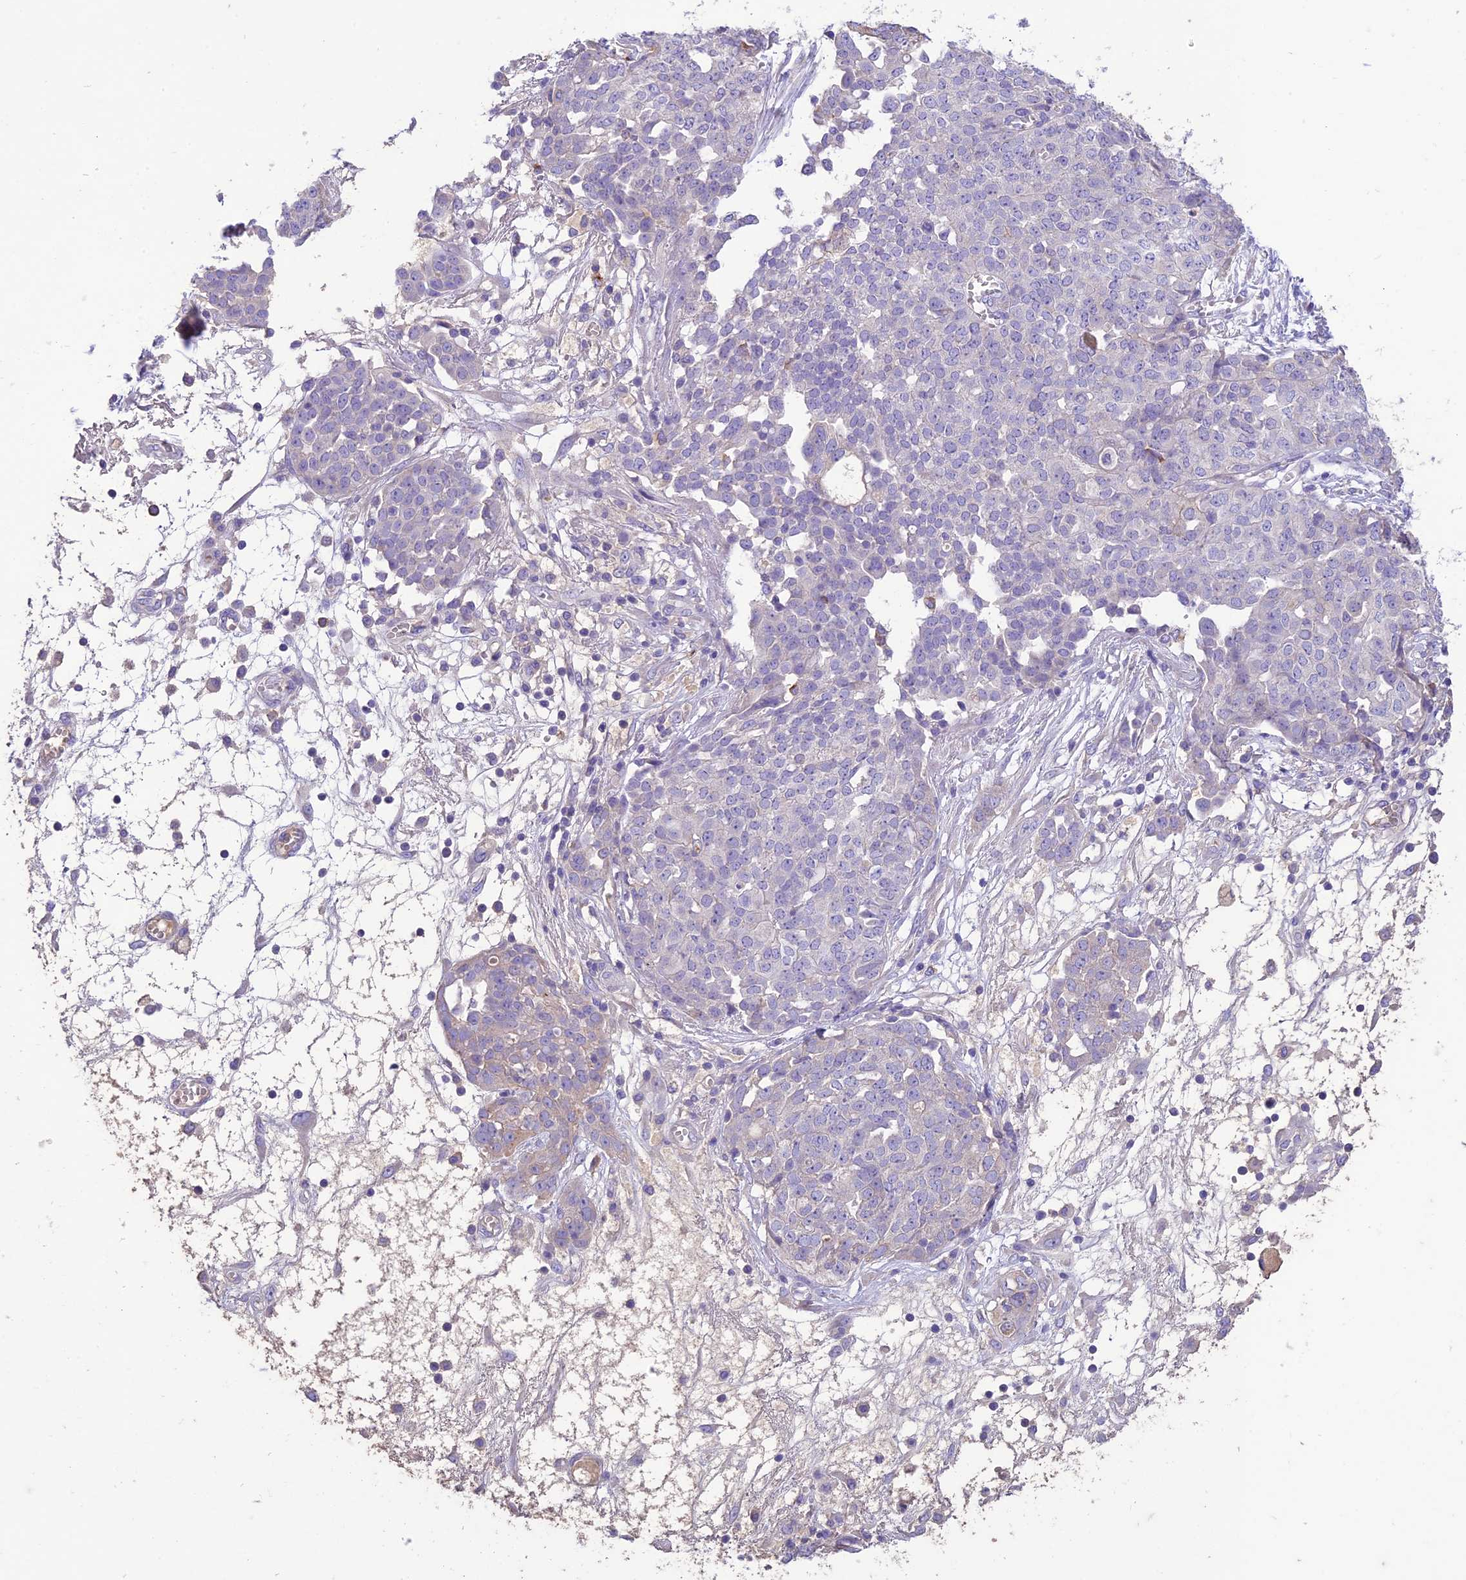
{"staining": {"intensity": "negative", "quantity": "none", "location": "none"}, "tissue": "ovarian cancer", "cell_type": "Tumor cells", "image_type": "cancer", "snomed": [{"axis": "morphology", "description": "Cystadenocarcinoma, serous, NOS"}, {"axis": "topography", "description": "Soft tissue"}, {"axis": "topography", "description": "Ovary"}], "caption": "Tumor cells show no significant staining in ovarian serous cystadenocarcinoma.", "gene": "SFT2D2", "patient": {"sex": "female", "age": 57}}